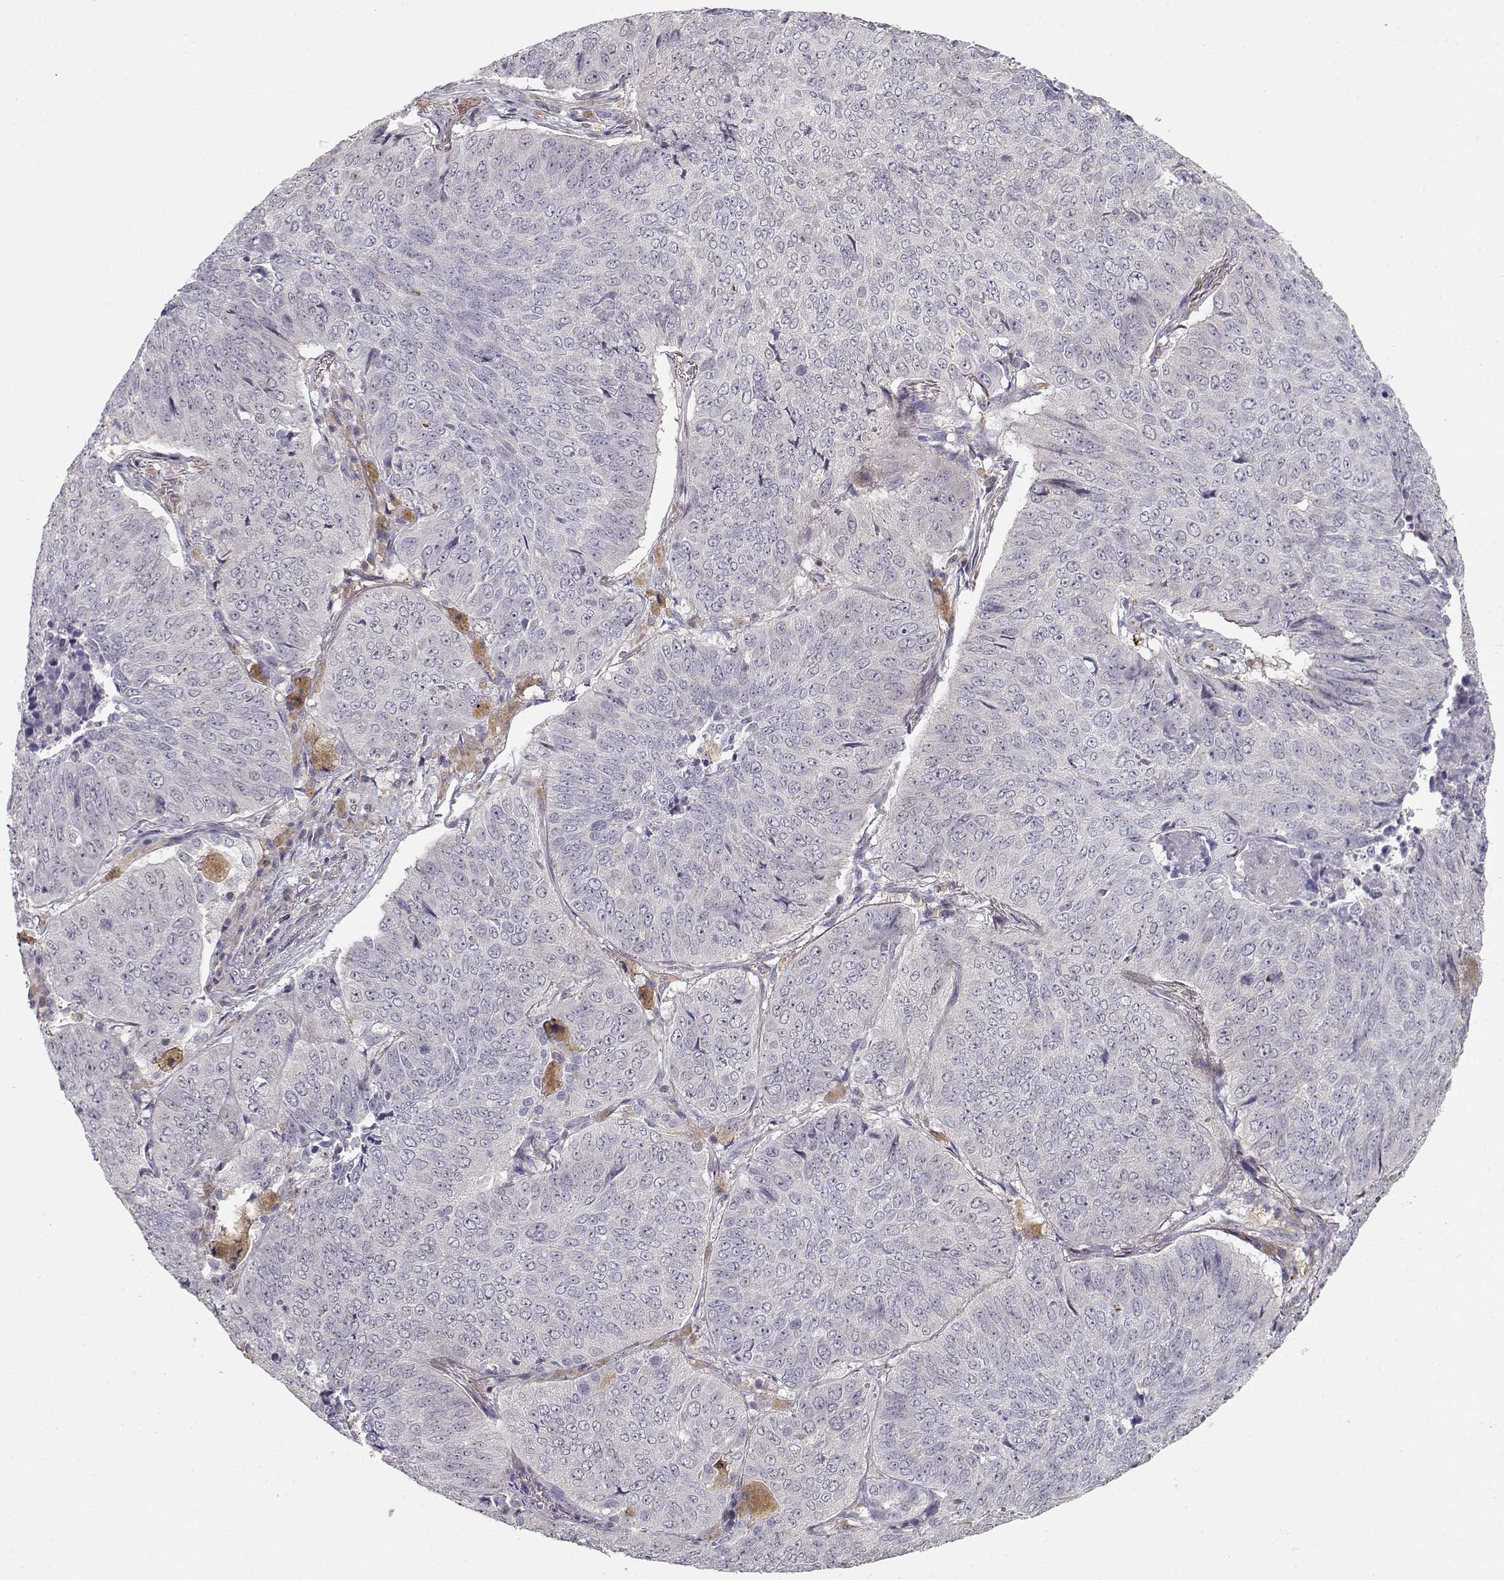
{"staining": {"intensity": "negative", "quantity": "none", "location": "none"}, "tissue": "lung cancer", "cell_type": "Tumor cells", "image_type": "cancer", "snomed": [{"axis": "morphology", "description": "Normal tissue, NOS"}, {"axis": "morphology", "description": "Squamous cell carcinoma, NOS"}, {"axis": "topography", "description": "Bronchus"}, {"axis": "topography", "description": "Lung"}], "caption": "There is no significant positivity in tumor cells of lung cancer (squamous cell carcinoma).", "gene": "VAV1", "patient": {"sex": "male", "age": 64}}